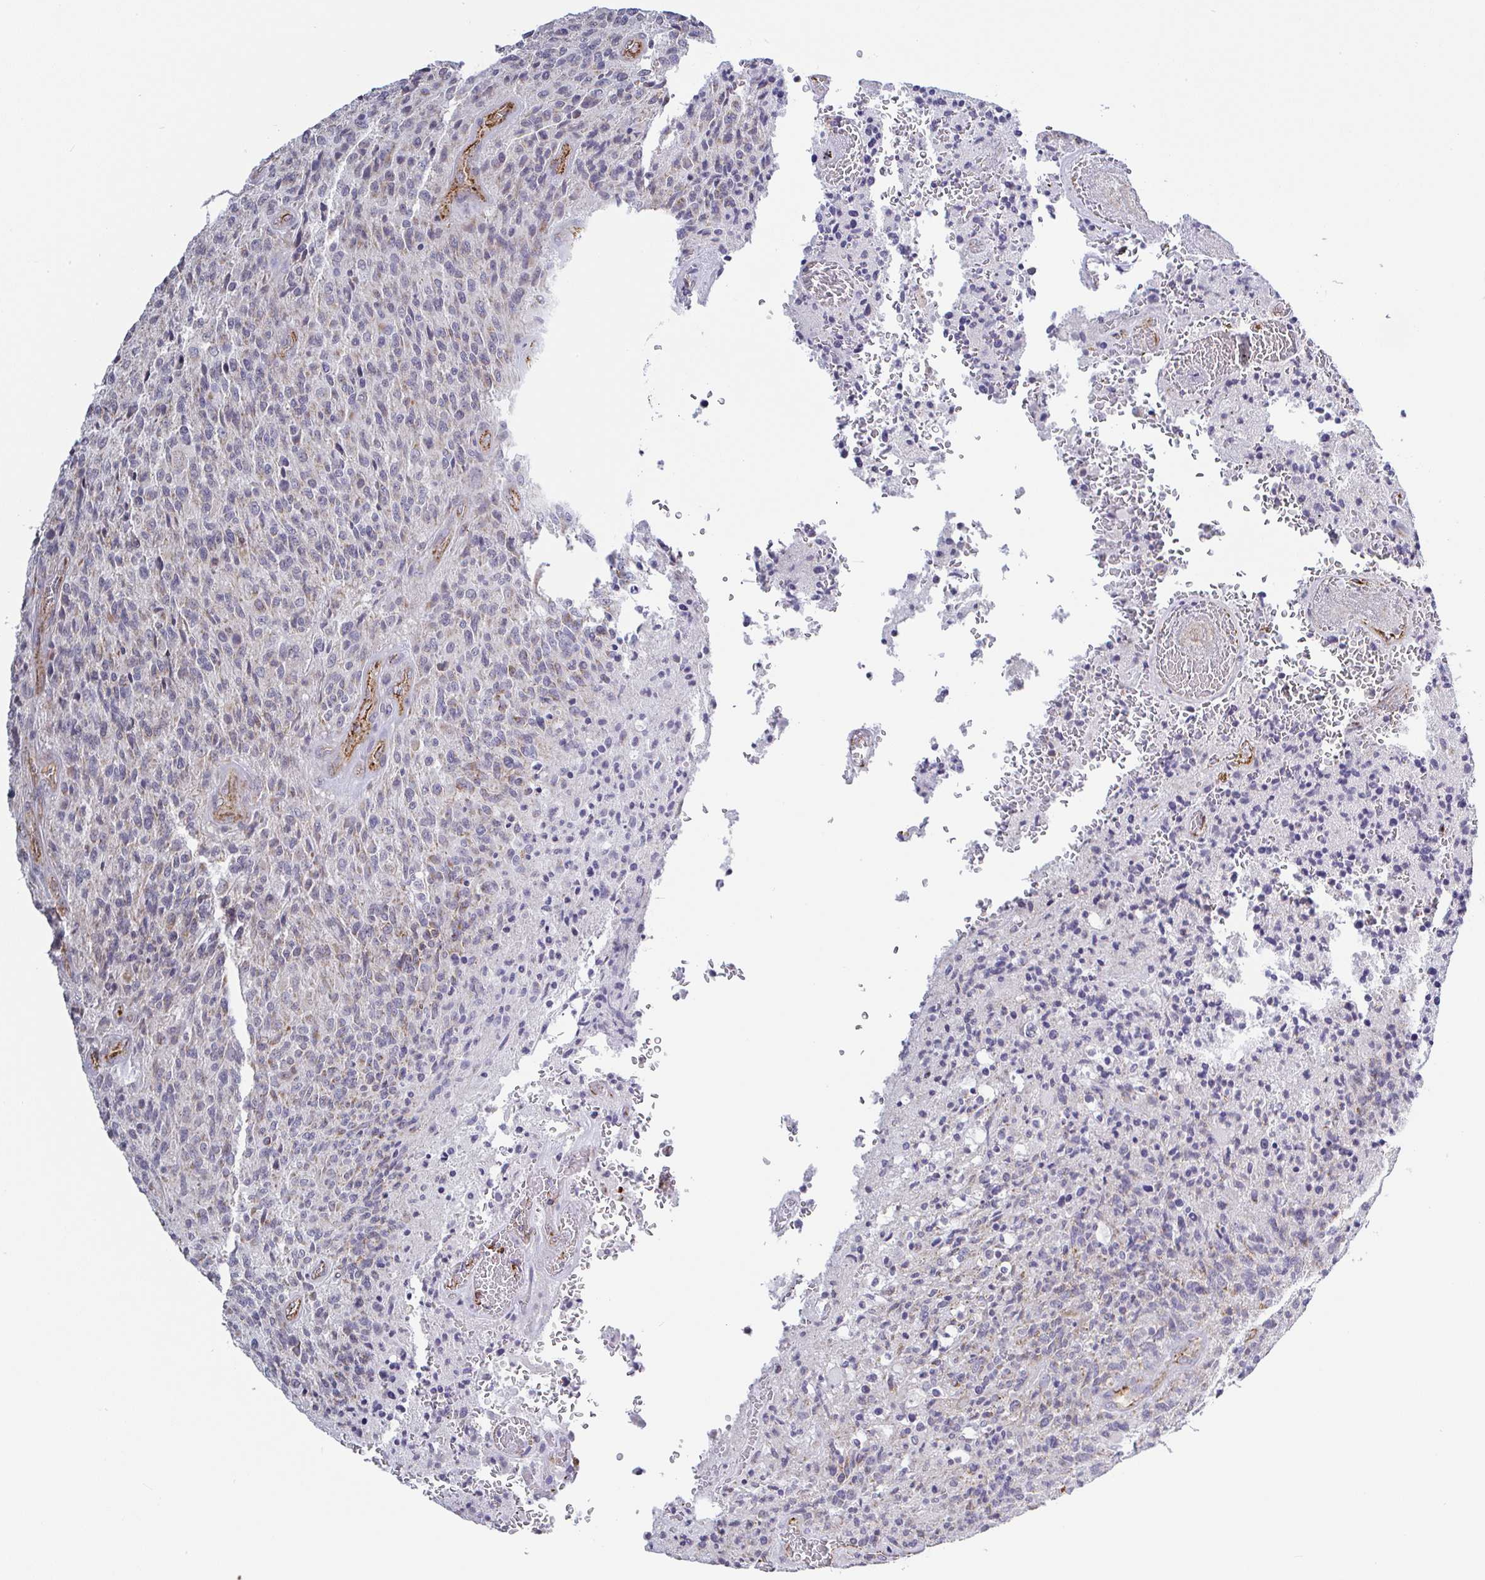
{"staining": {"intensity": "negative", "quantity": "none", "location": "none"}, "tissue": "glioma", "cell_type": "Tumor cells", "image_type": "cancer", "snomed": [{"axis": "morphology", "description": "Glioma, malignant, High grade"}, {"axis": "topography", "description": "Brain"}], "caption": "Glioma was stained to show a protein in brown. There is no significant expression in tumor cells.", "gene": "PLCD4", "patient": {"sex": "male", "age": 36}}